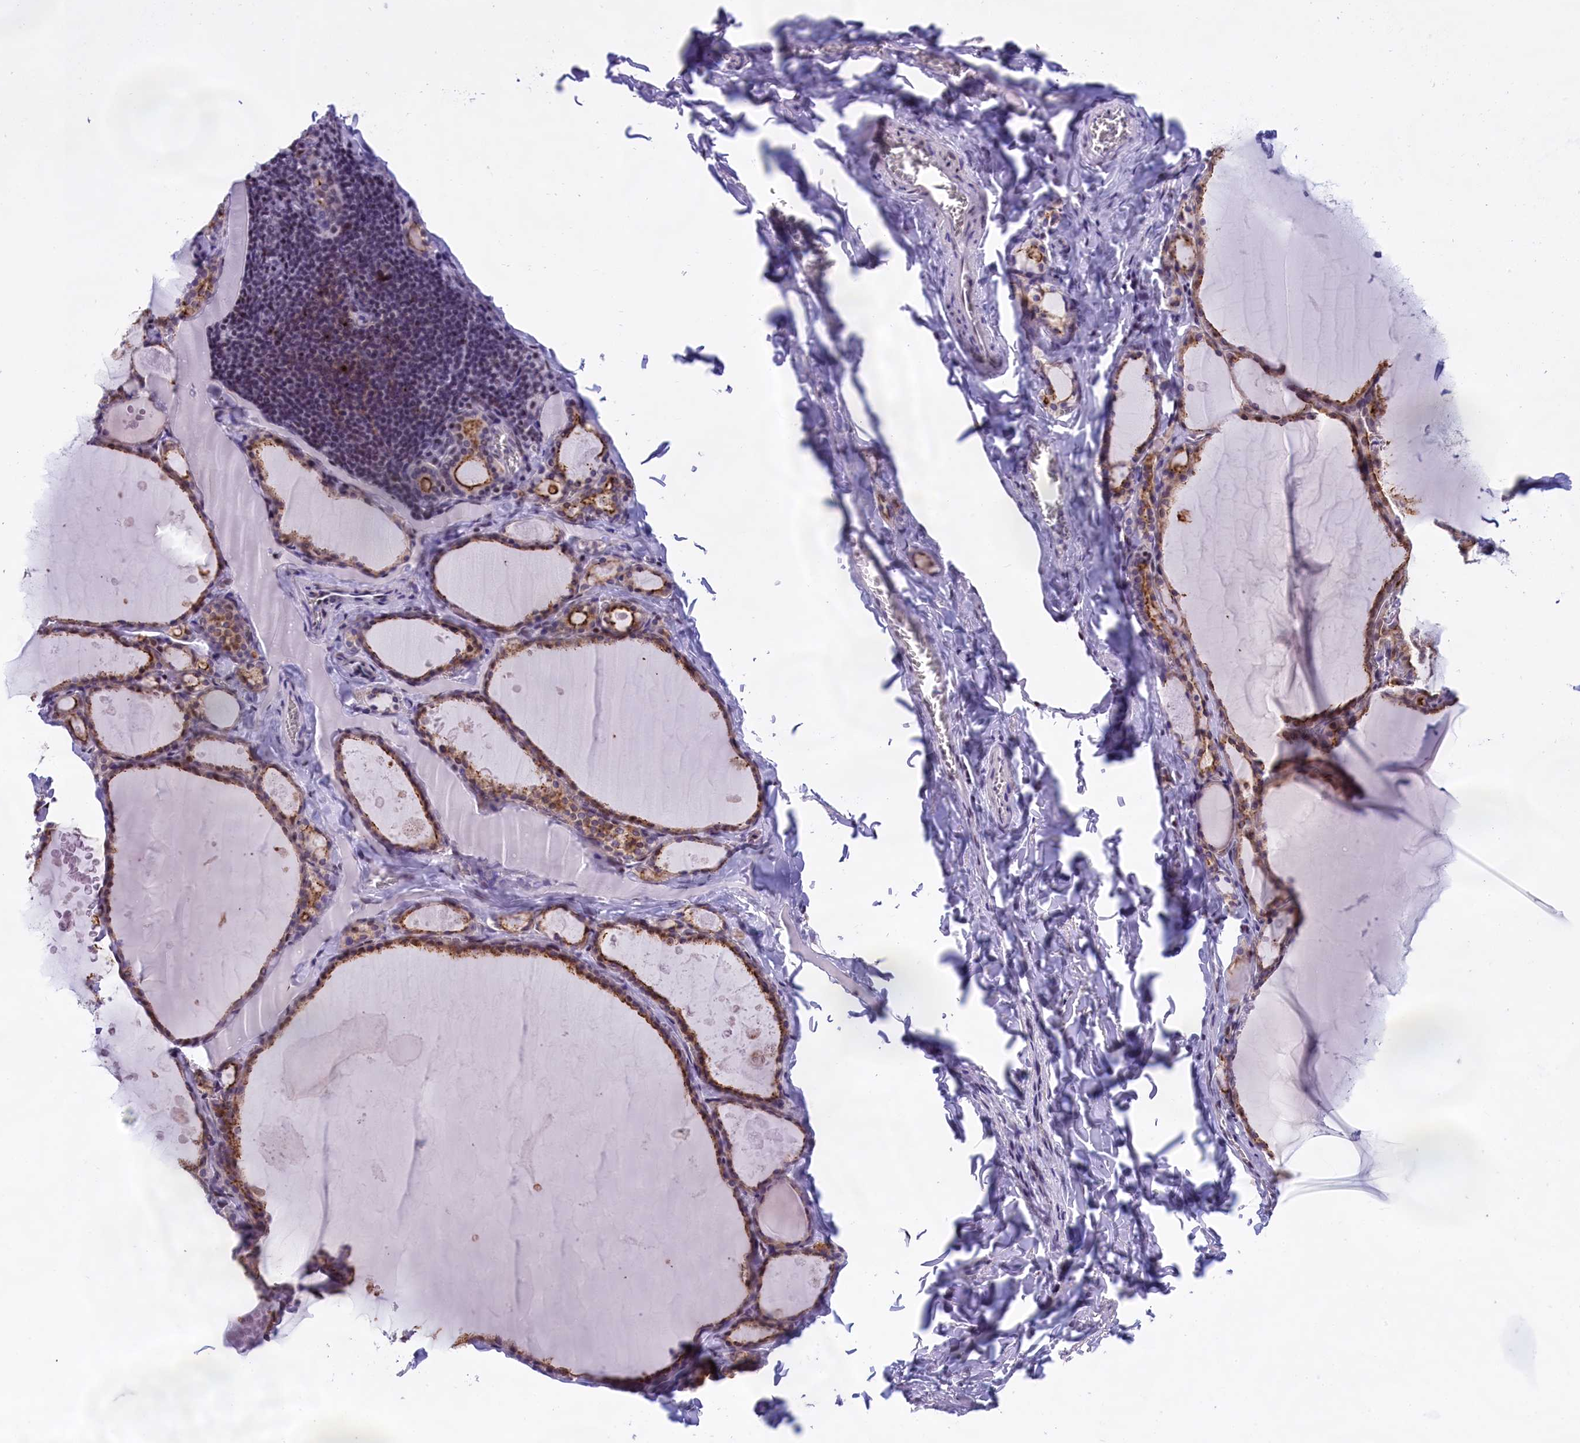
{"staining": {"intensity": "strong", "quantity": ">75%", "location": "cytoplasmic/membranous,nuclear"}, "tissue": "thyroid gland", "cell_type": "Glandular cells", "image_type": "normal", "snomed": [{"axis": "morphology", "description": "Normal tissue, NOS"}, {"axis": "topography", "description": "Thyroid gland"}], "caption": "This is an image of IHC staining of normal thyroid gland, which shows strong positivity in the cytoplasmic/membranous,nuclear of glandular cells.", "gene": "SPIRE2", "patient": {"sex": "male", "age": 56}}